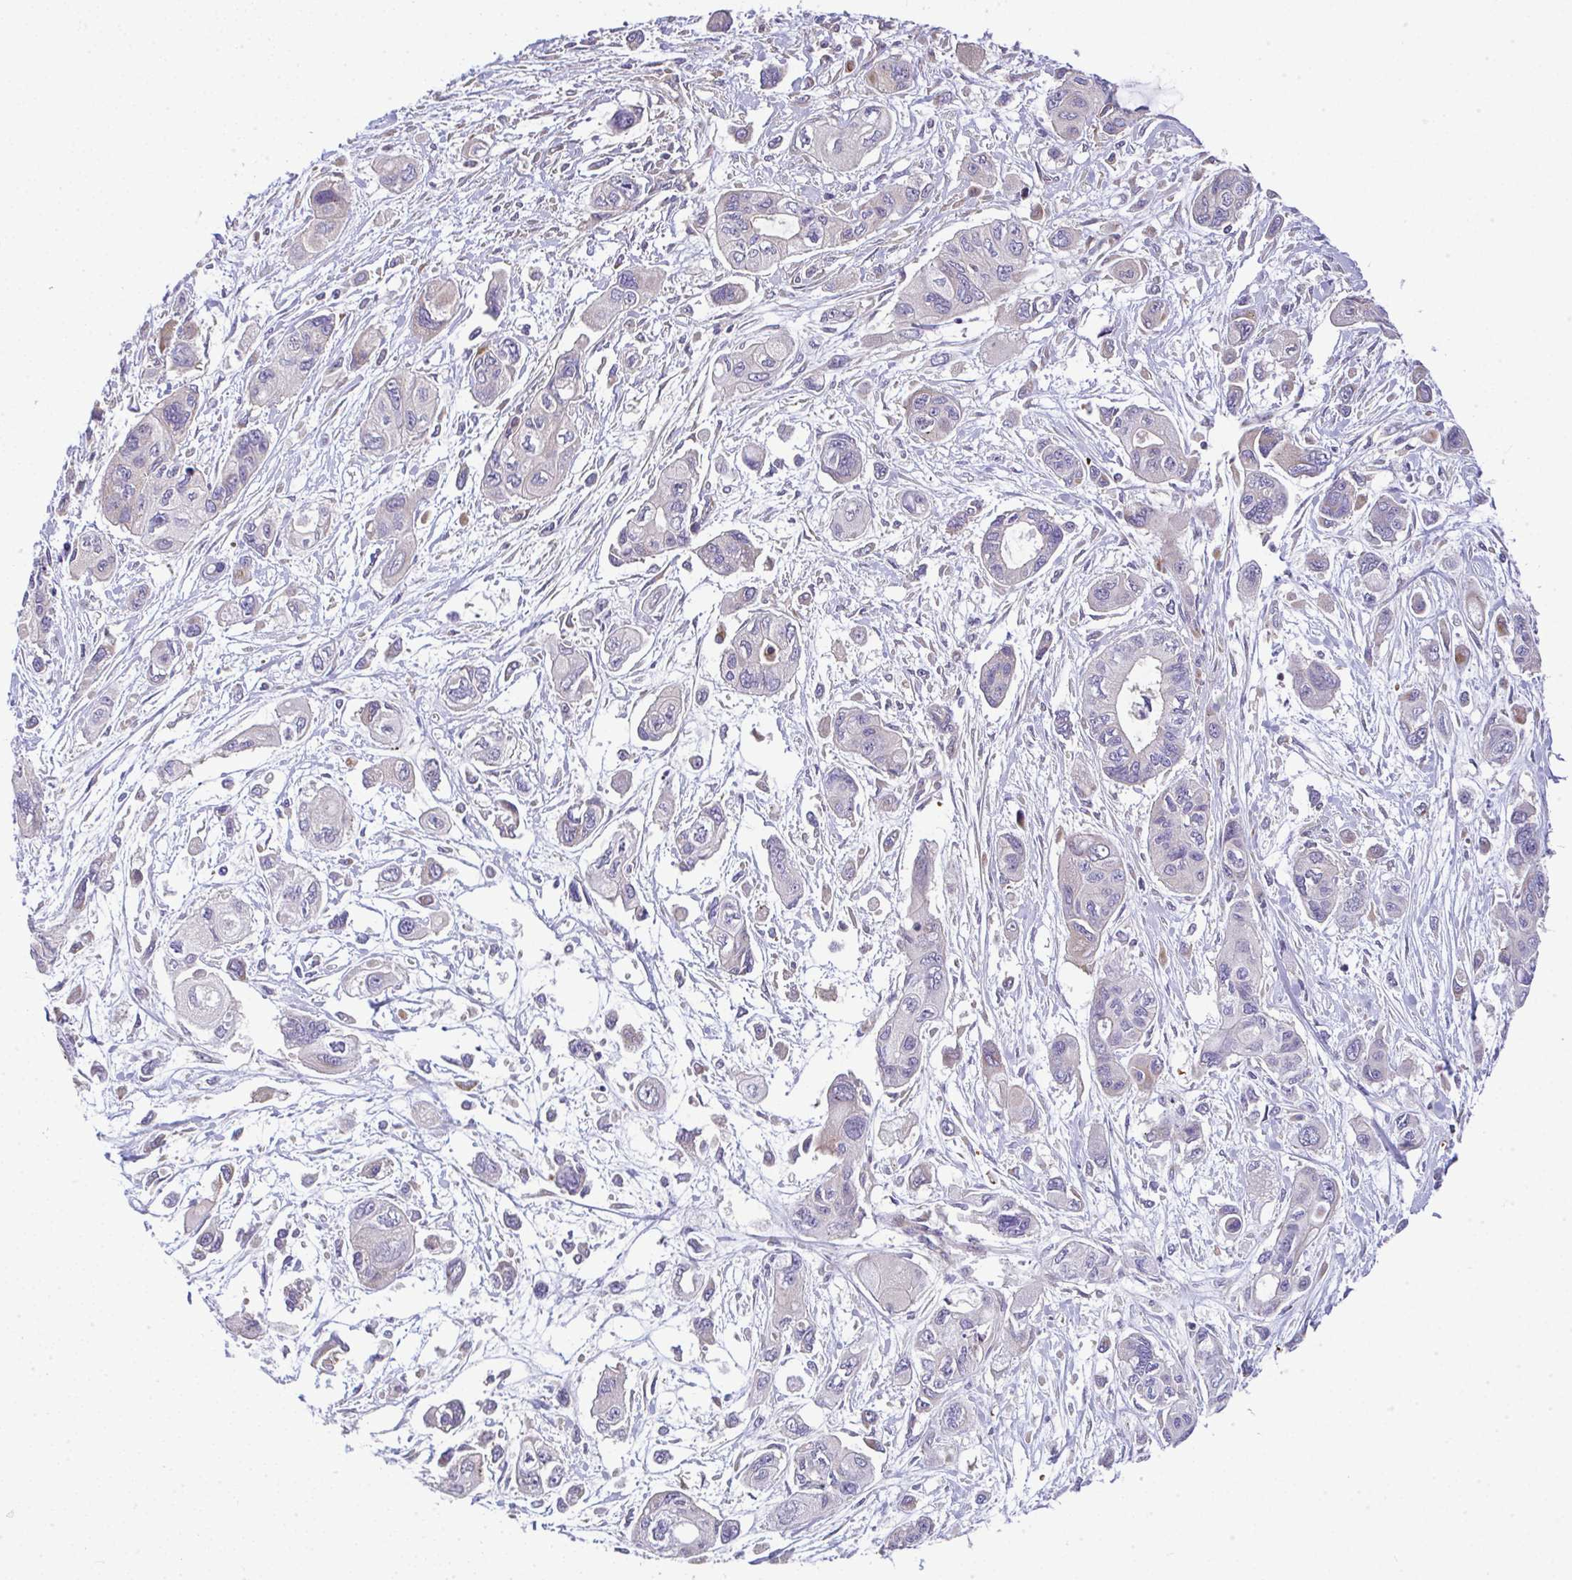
{"staining": {"intensity": "negative", "quantity": "none", "location": "none"}, "tissue": "pancreatic cancer", "cell_type": "Tumor cells", "image_type": "cancer", "snomed": [{"axis": "morphology", "description": "Adenocarcinoma, NOS"}, {"axis": "topography", "description": "Pancreas"}], "caption": "Immunohistochemical staining of human pancreatic cancer (adenocarcinoma) shows no significant expression in tumor cells.", "gene": "GRID2", "patient": {"sex": "female", "age": 47}}